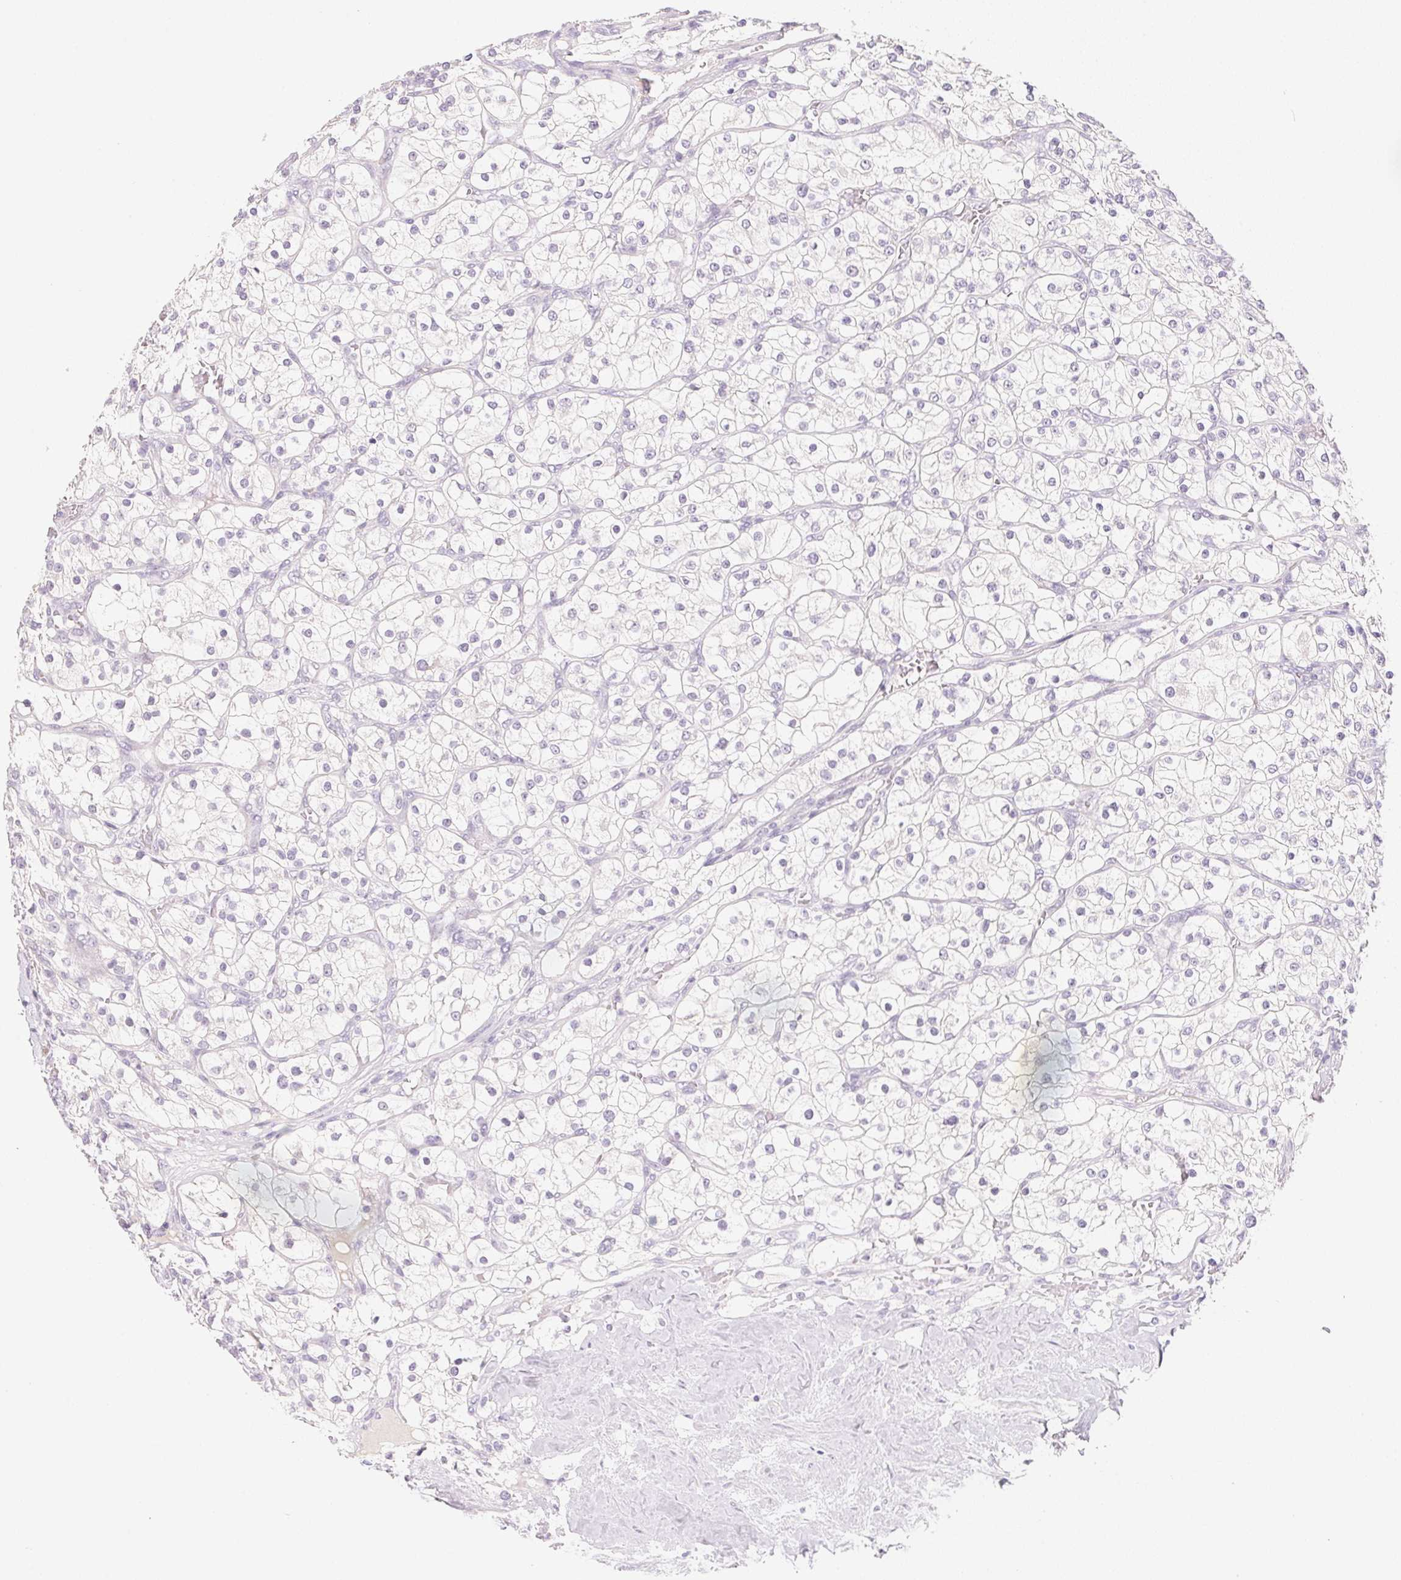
{"staining": {"intensity": "negative", "quantity": "none", "location": "none"}, "tissue": "renal cancer", "cell_type": "Tumor cells", "image_type": "cancer", "snomed": [{"axis": "morphology", "description": "Adenocarcinoma, NOS"}, {"axis": "topography", "description": "Kidney"}], "caption": "There is no significant expression in tumor cells of adenocarcinoma (renal).", "gene": "MCOLN3", "patient": {"sex": "male", "age": 80}}